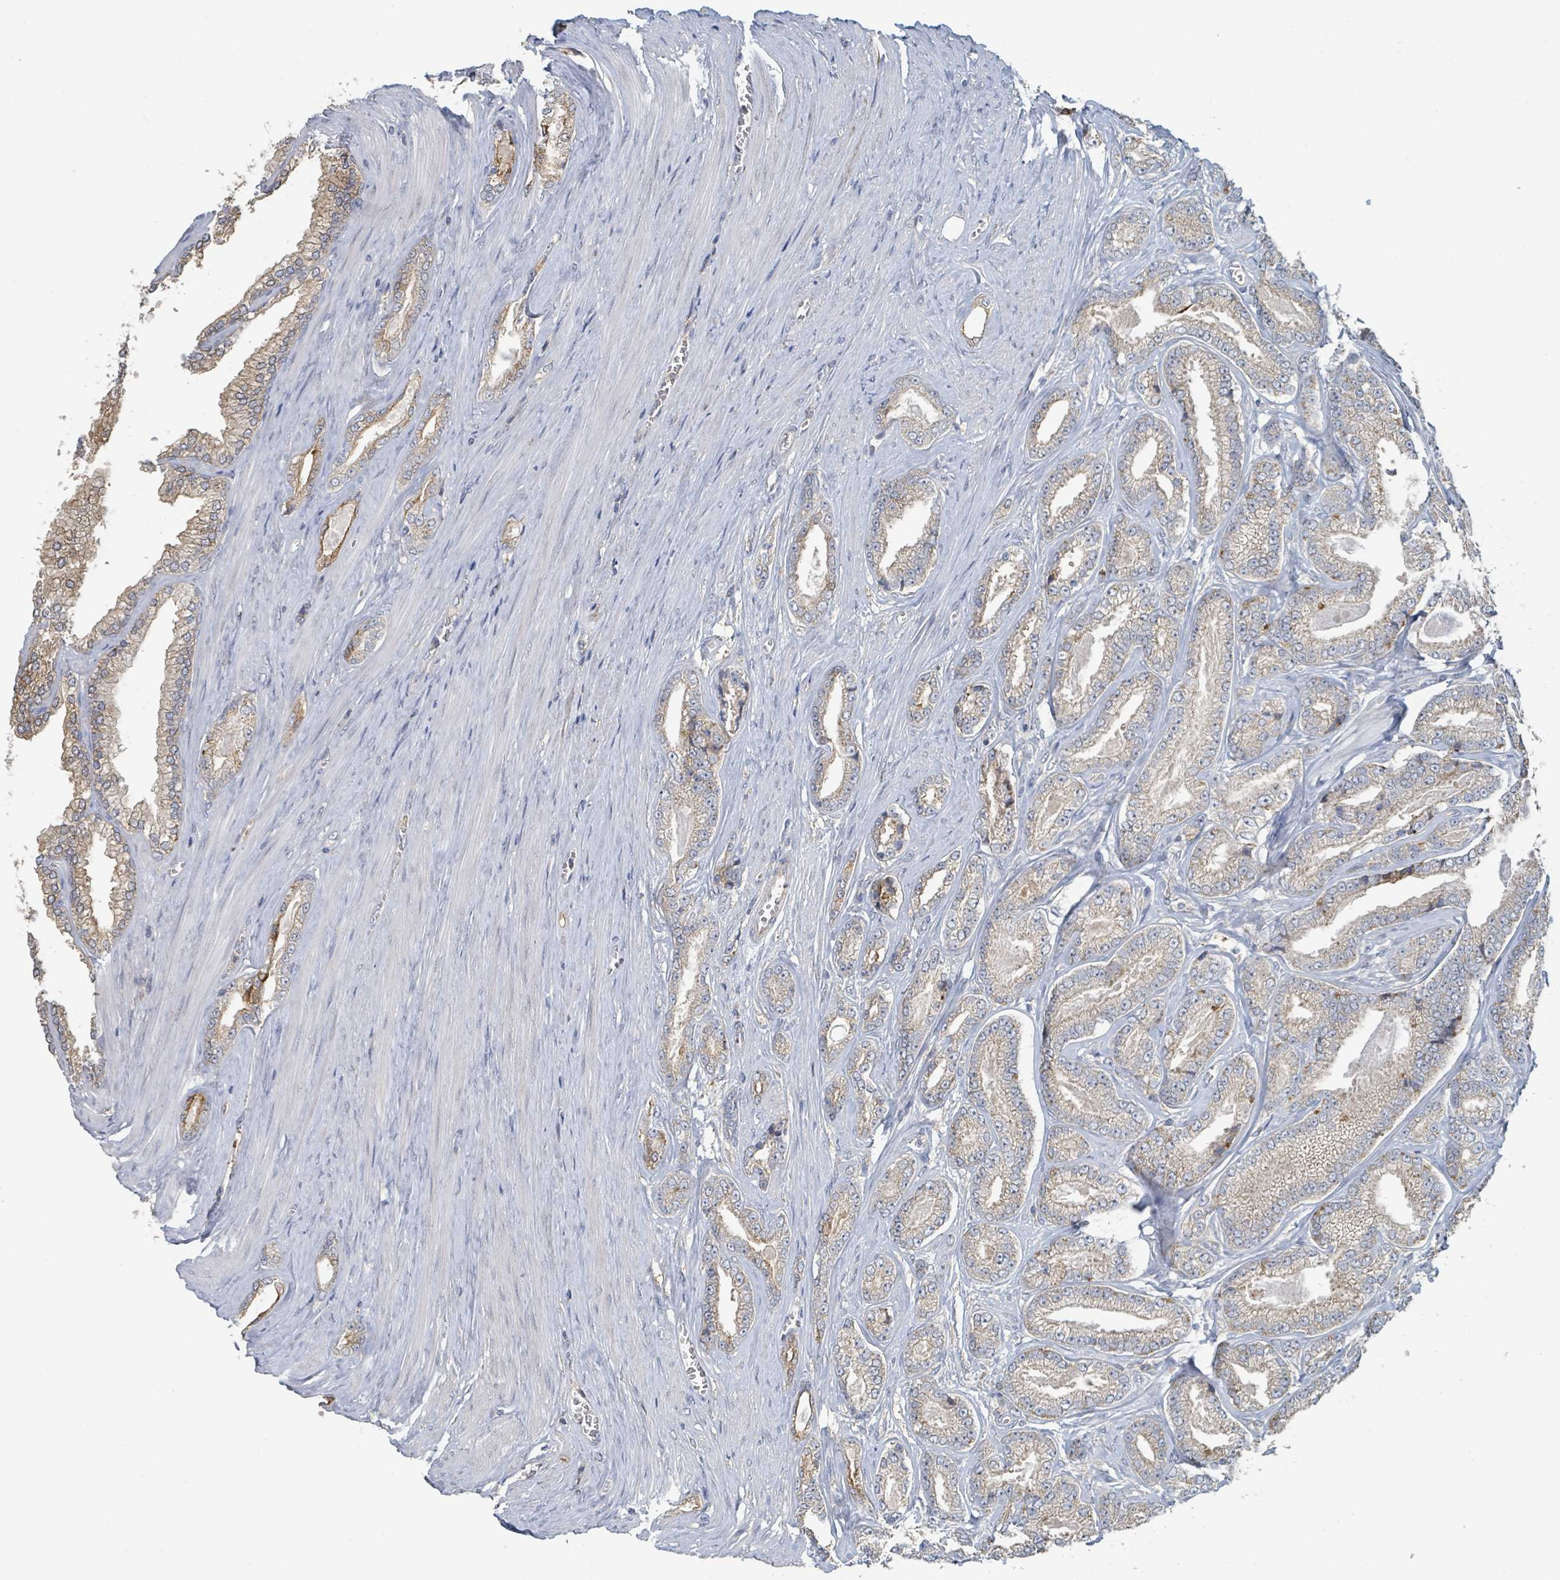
{"staining": {"intensity": "moderate", "quantity": "<25%", "location": "cytoplasmic/membranous"}, "tissue": "prostate cancer", "cell_type": "Tumor cells", "image_type": "cancer", "snomed": [{"axis": "morphology", "description": "Adenocarcinoma, NOS"}, {"axis": "topography", "description": "Prostate and seminal vesicle, NOS"}], "caption": "Protein staining by immunohistochemistry (IHC) demonstrates moderate cytoplasmic/membranous positivity in approximately <25% of tumor cells in prostate cancer.", "gene": "LRRC42", "patient": {"sex": "male", "age": 76}}